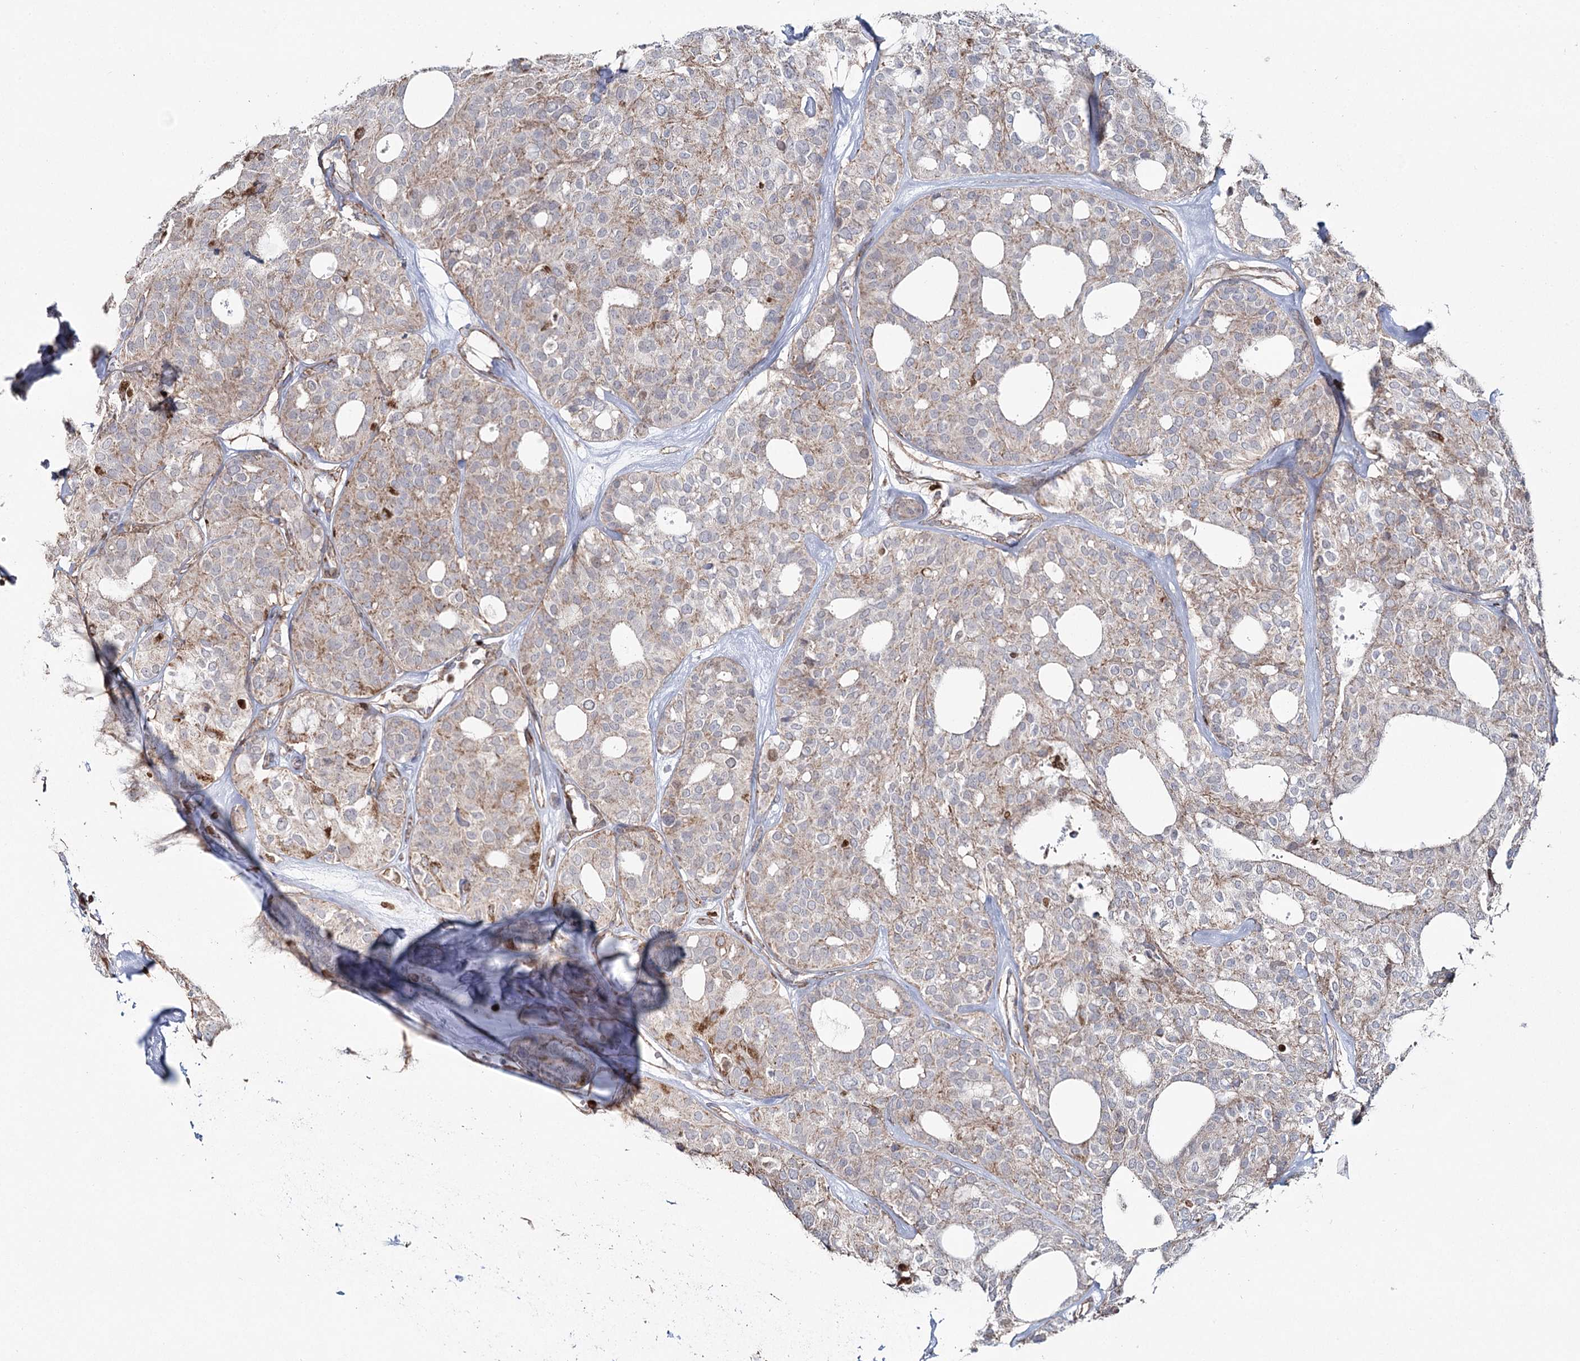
{"staining": {"intensity": "moderate", "quantity": "<25%", "location": "cytoplasmic/membranous"}, "tissue": "thyroid cancer", "cell_type": "Tumor cells", "image_type": "cancer", "snomed": [{"axis": "morphology", "description": "Follicular adenoma carcinoma, NOS"}, {"axis": "topography", "description": "Thyroid gland"}], "caption": "Thyroid cancer stained for a protein (brown) displays moderate cytoplasmic/membranous positive expression in about <25% of tumor cells.", "gene": "PDHX", "patient": {"sex": "male", "age": 75}}